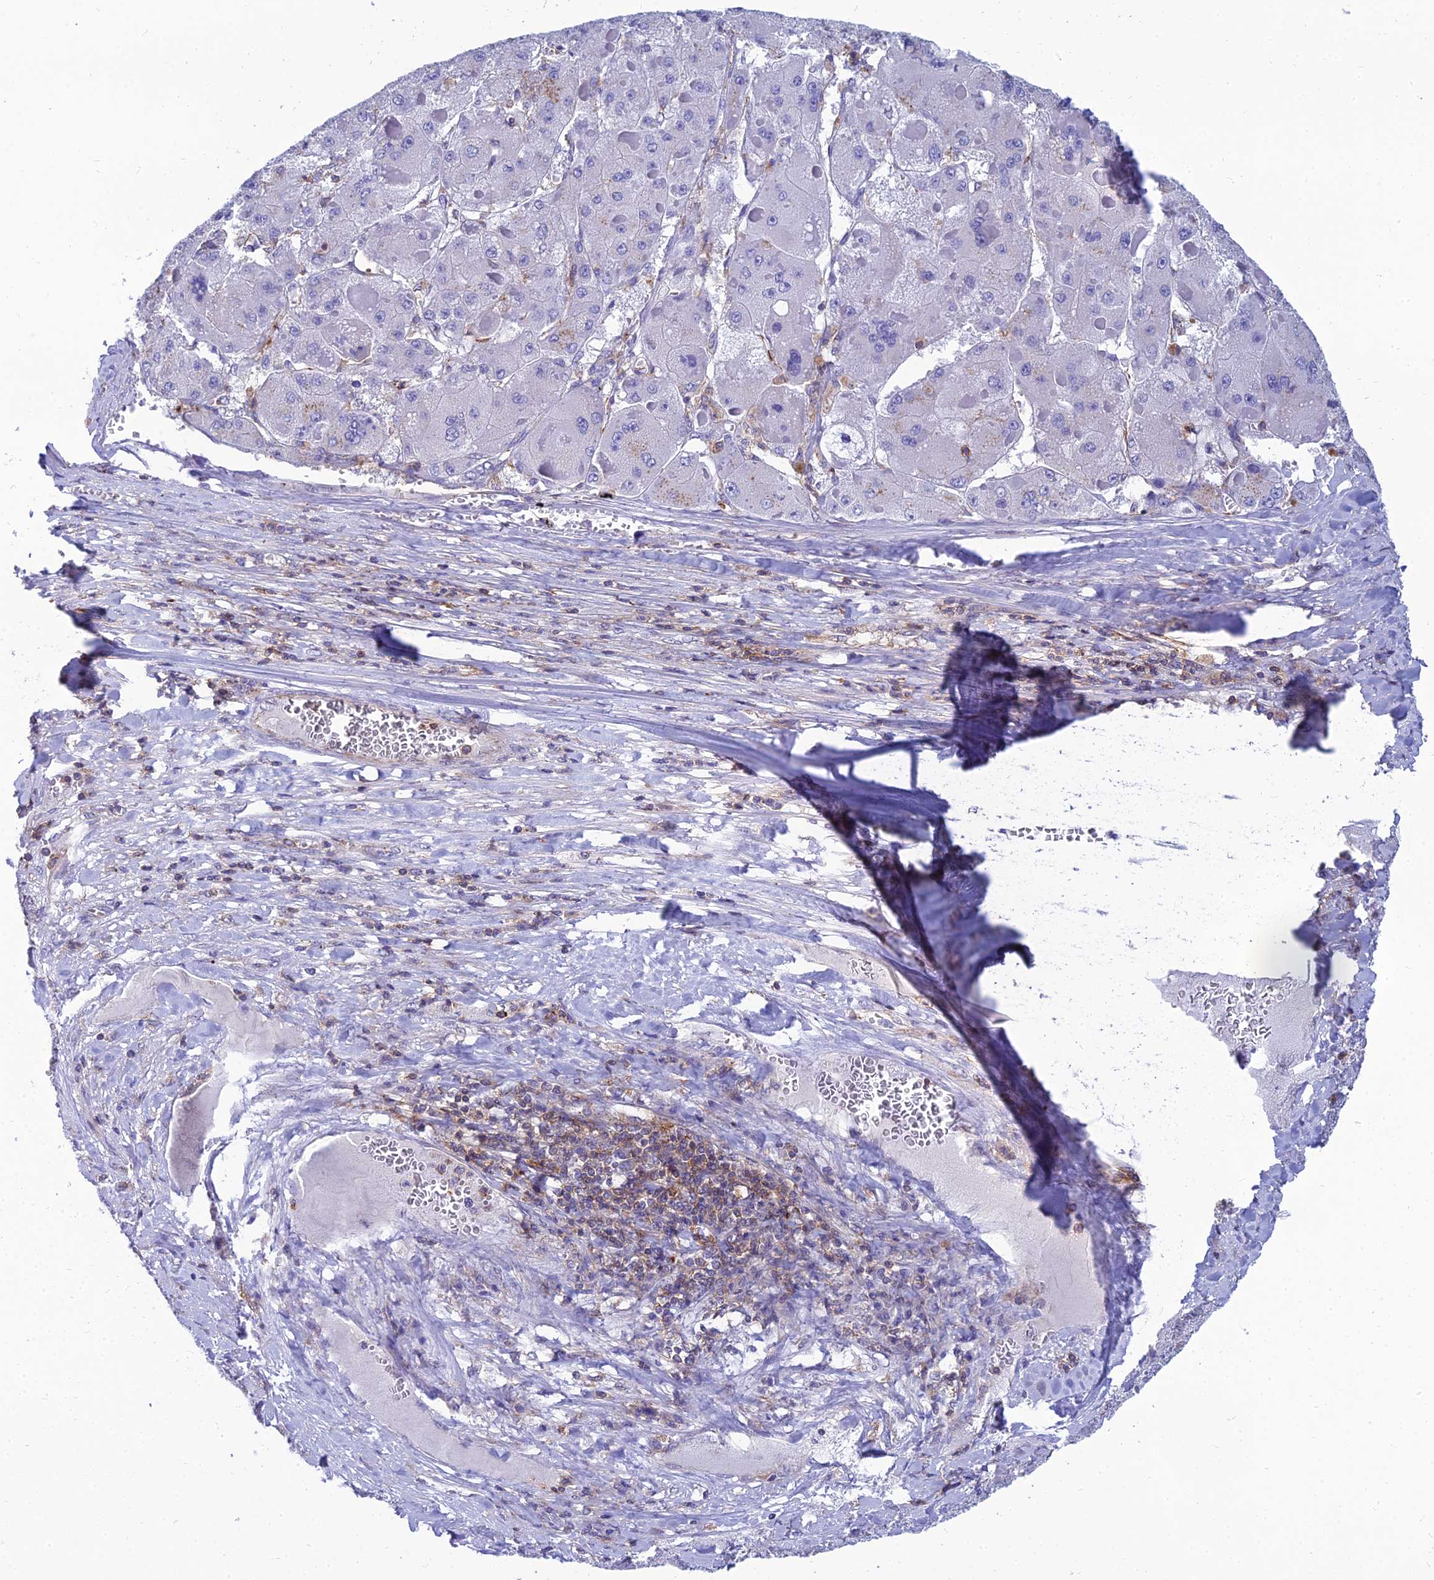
{"staining": {"intensity": "negative", "quantity": "none", "location": "none"}, "tissue": "liver cancer", "cell_type": "Tumor cells", "image_type": "cancer", "snomed": [{"axis": "morphology", "description": "Carcinoma, Hepatocellular, NOS"}, {"axis": "topography", "description": "Liver"}], "caption": "Tumor cells show no significant expression in liver cancer (hepatocellular carcinoma).", "gene": "PPP1R18", "patient": {"sex": "female", "age": 73}}